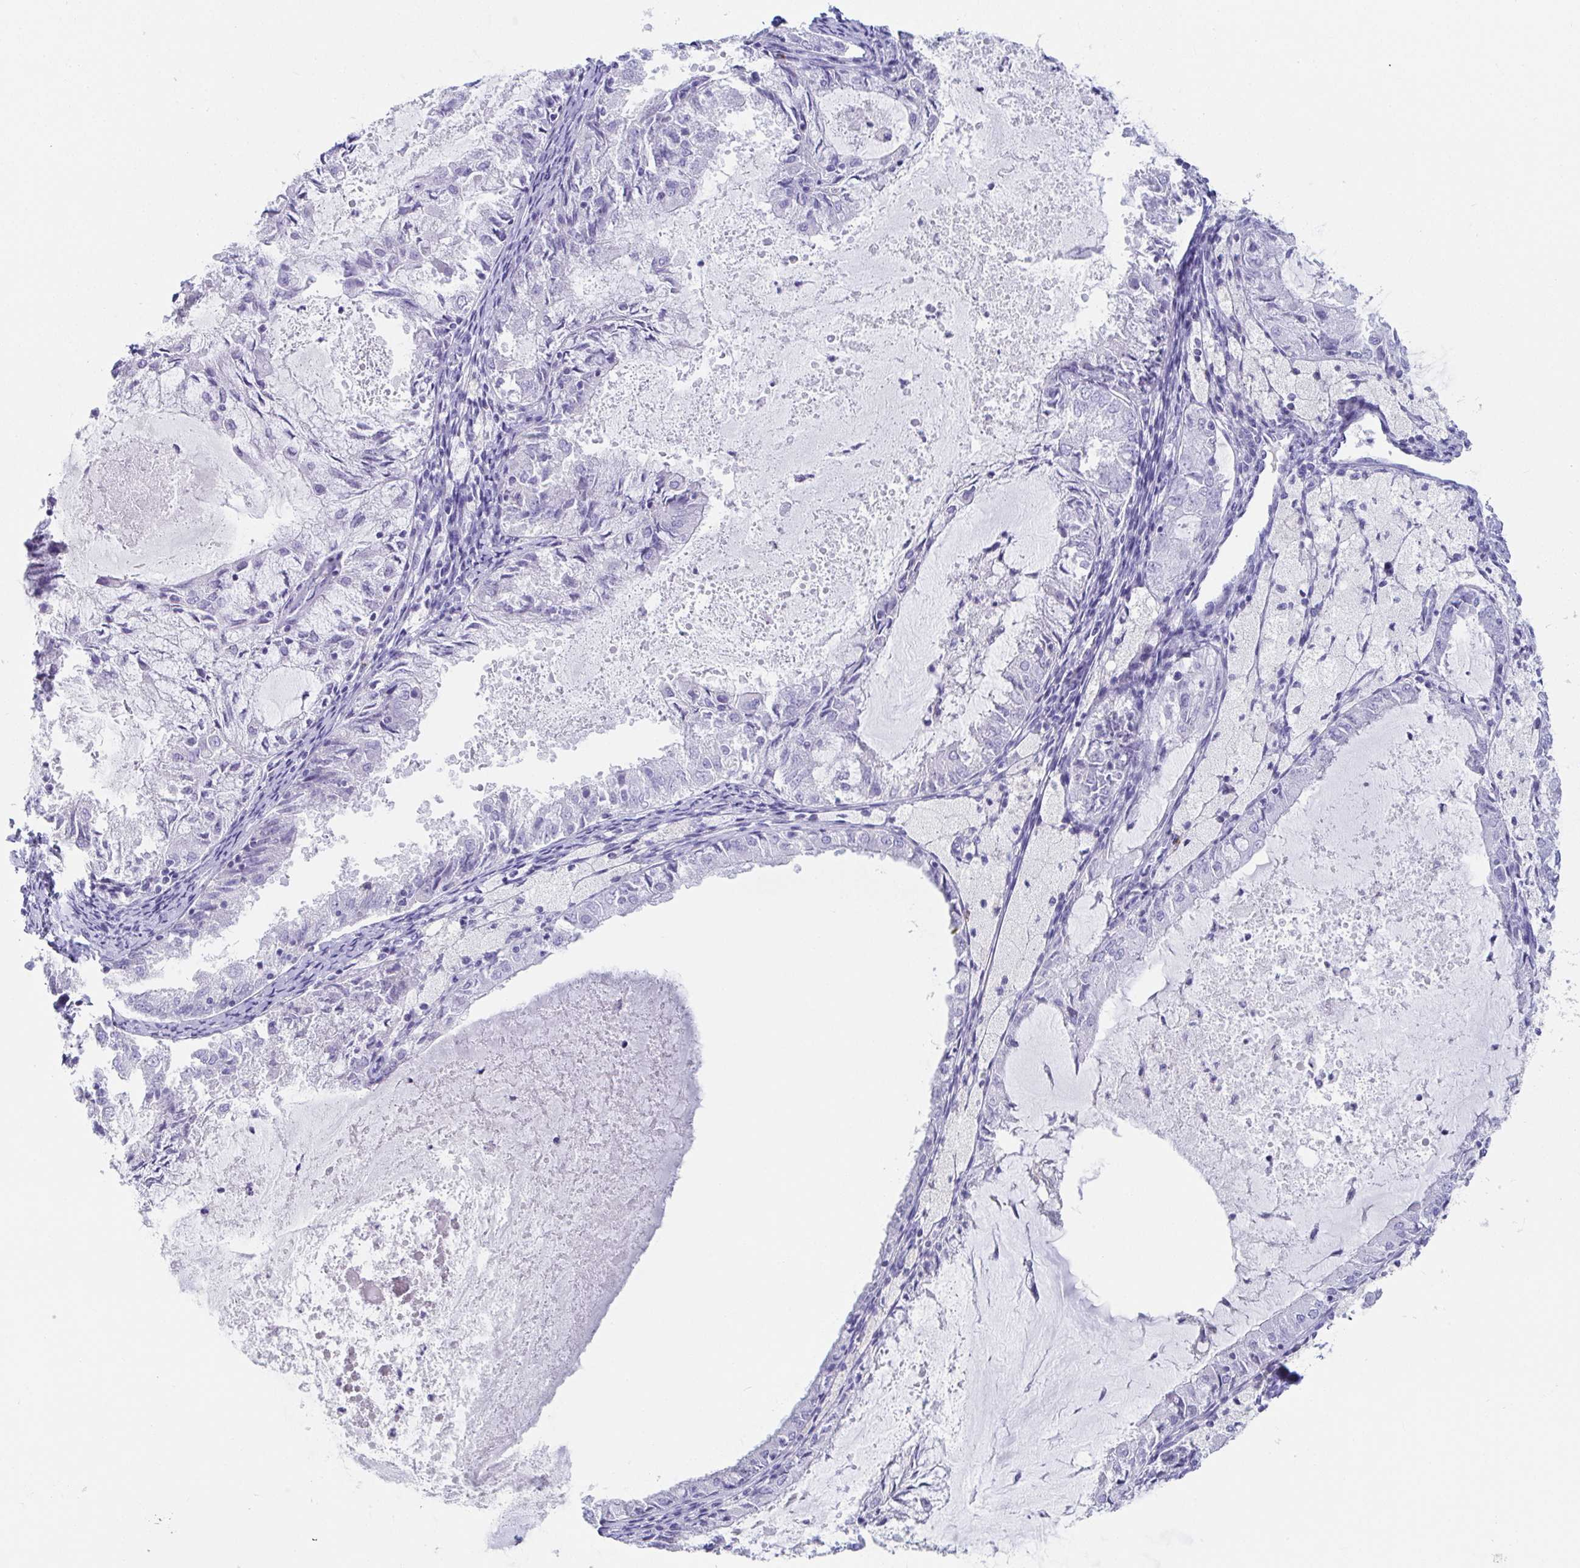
{"staining": {"intensity": "negative", "quantity": "none", "location": "none"}, "tissue": "endometrial cancer", "cell_type": "Tumor cells", "image_type": "cancer", "snomed": [{"axis": "morphology", "description": "Adenocarcinoma, NOS"}, {"axis": "topography", "description": "Endometrium"}], "caption": "Histopathology image shows no significant protein positivity in tumor cells of endometrial cancer (adenocarcinoma).", "gene": "PLA2G1B", "patient": {"sex": "female", "age": 57}}